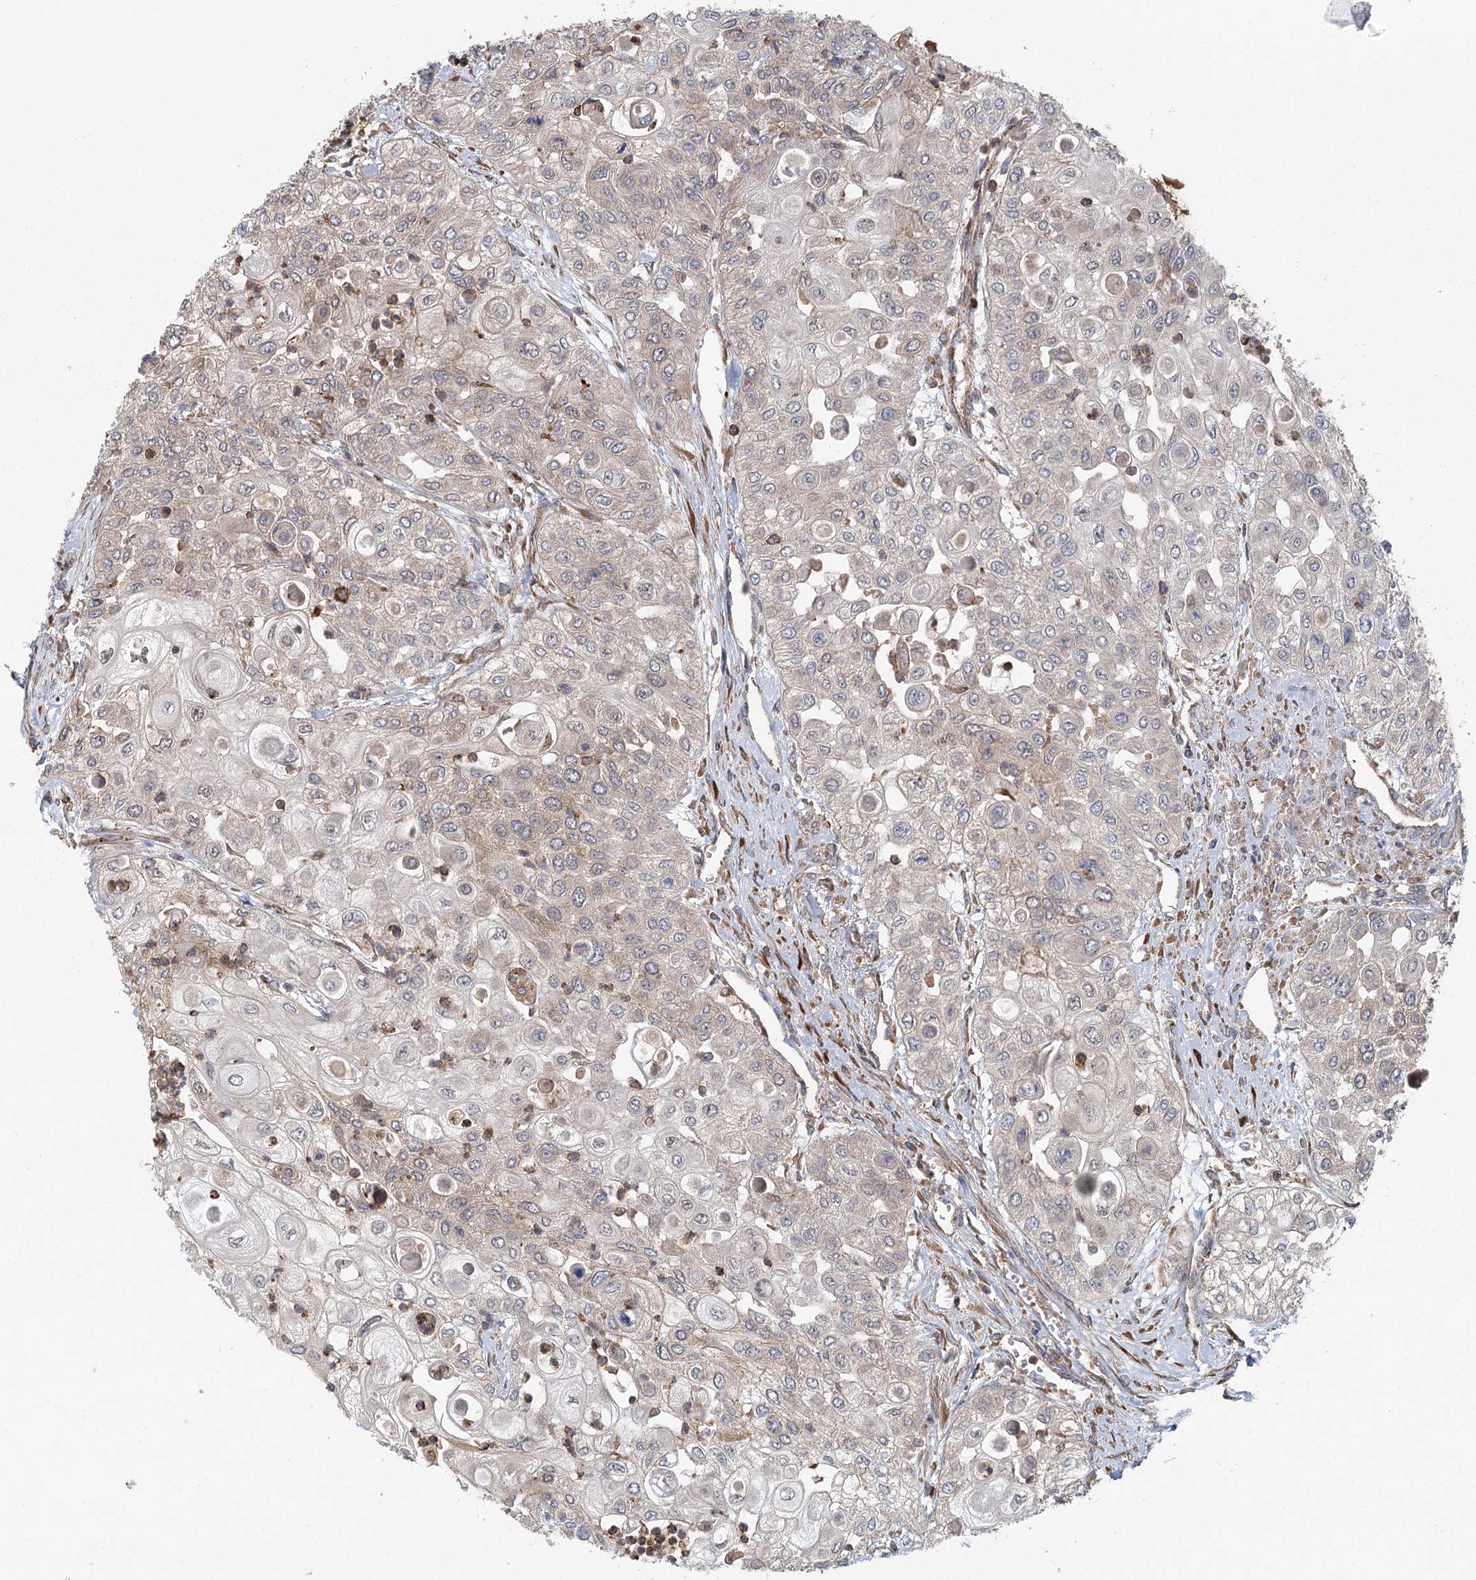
{"staining": {"intensity": "negative", "quantity": "none", "location": "none"}, "tissue": "urothelial cancer", "cell_type": "Tumor cells", "image_type": "cancer", "snomed": [{"axis": "morphology", "description": "Urothelial carcinoma, High grade"}, {"axis": "topography", "description": "Urinary bladder"}], "caption": "This is a image of immunohistochemistry (IHC) staining of high-grade urothelial carcinoma, which shows no staining in tumor cells.", "gene": "PLEKHA7", "patient": {"sex": "female", "age": 79}}